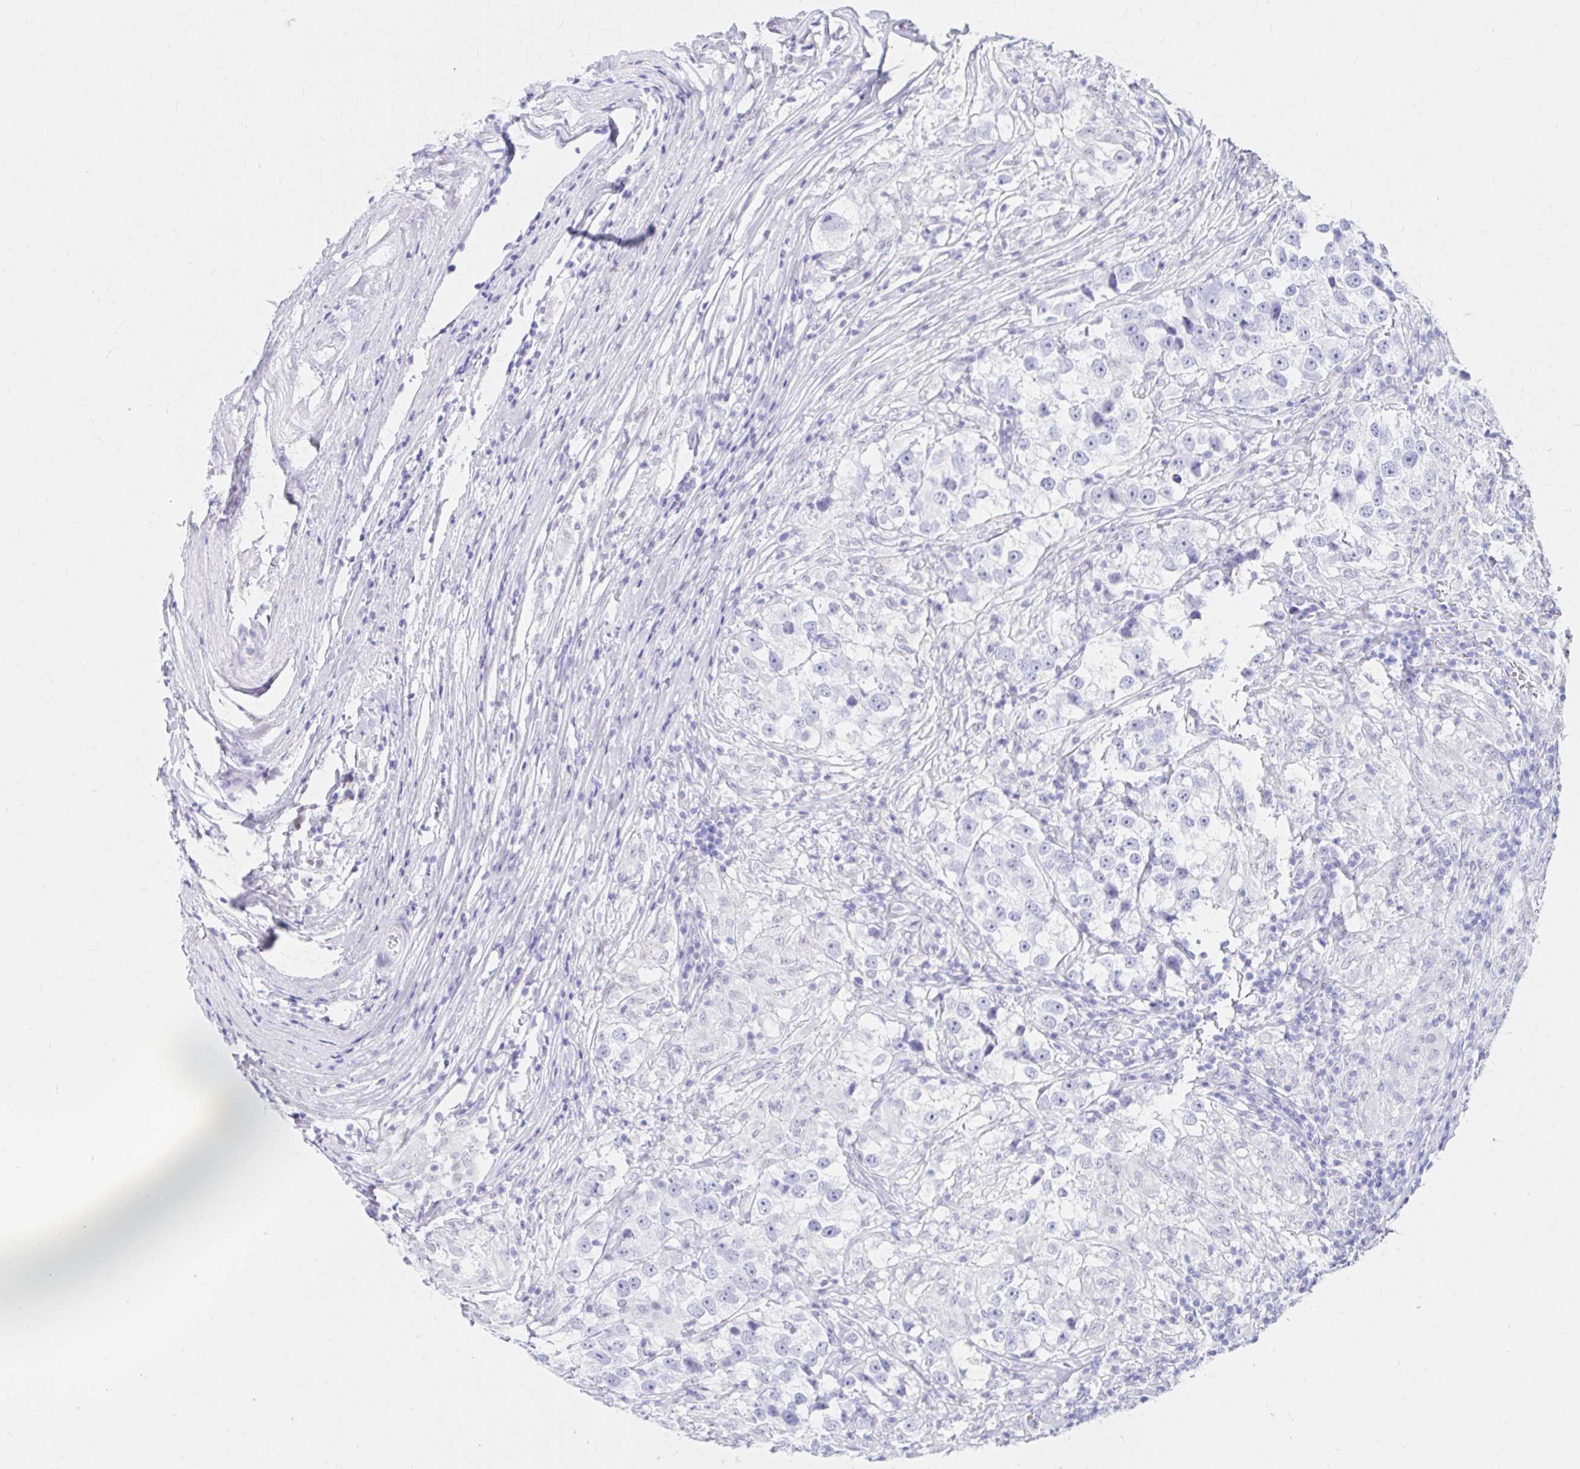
{"staining": {"intensity": "negative", "quantity": "none", "location": "none"}, "tissue": "testis cancer", "cell_type": "Tumor cells", "image_type": "cancer", "snomed": [{"axis": "morphology", "description": "Seminoma, NOS"}, {"axis": "topography", "description": "Testis"}], "caption": "Immunohistochemistry (IHC) micrograph of neoplastic tissue: human testis cancer (seminoma) stained with DAB demonstrates no significant protein staining in tumor cells.", "gene": "OR6T1", "patient": {"sex": "male", "age": 46}}